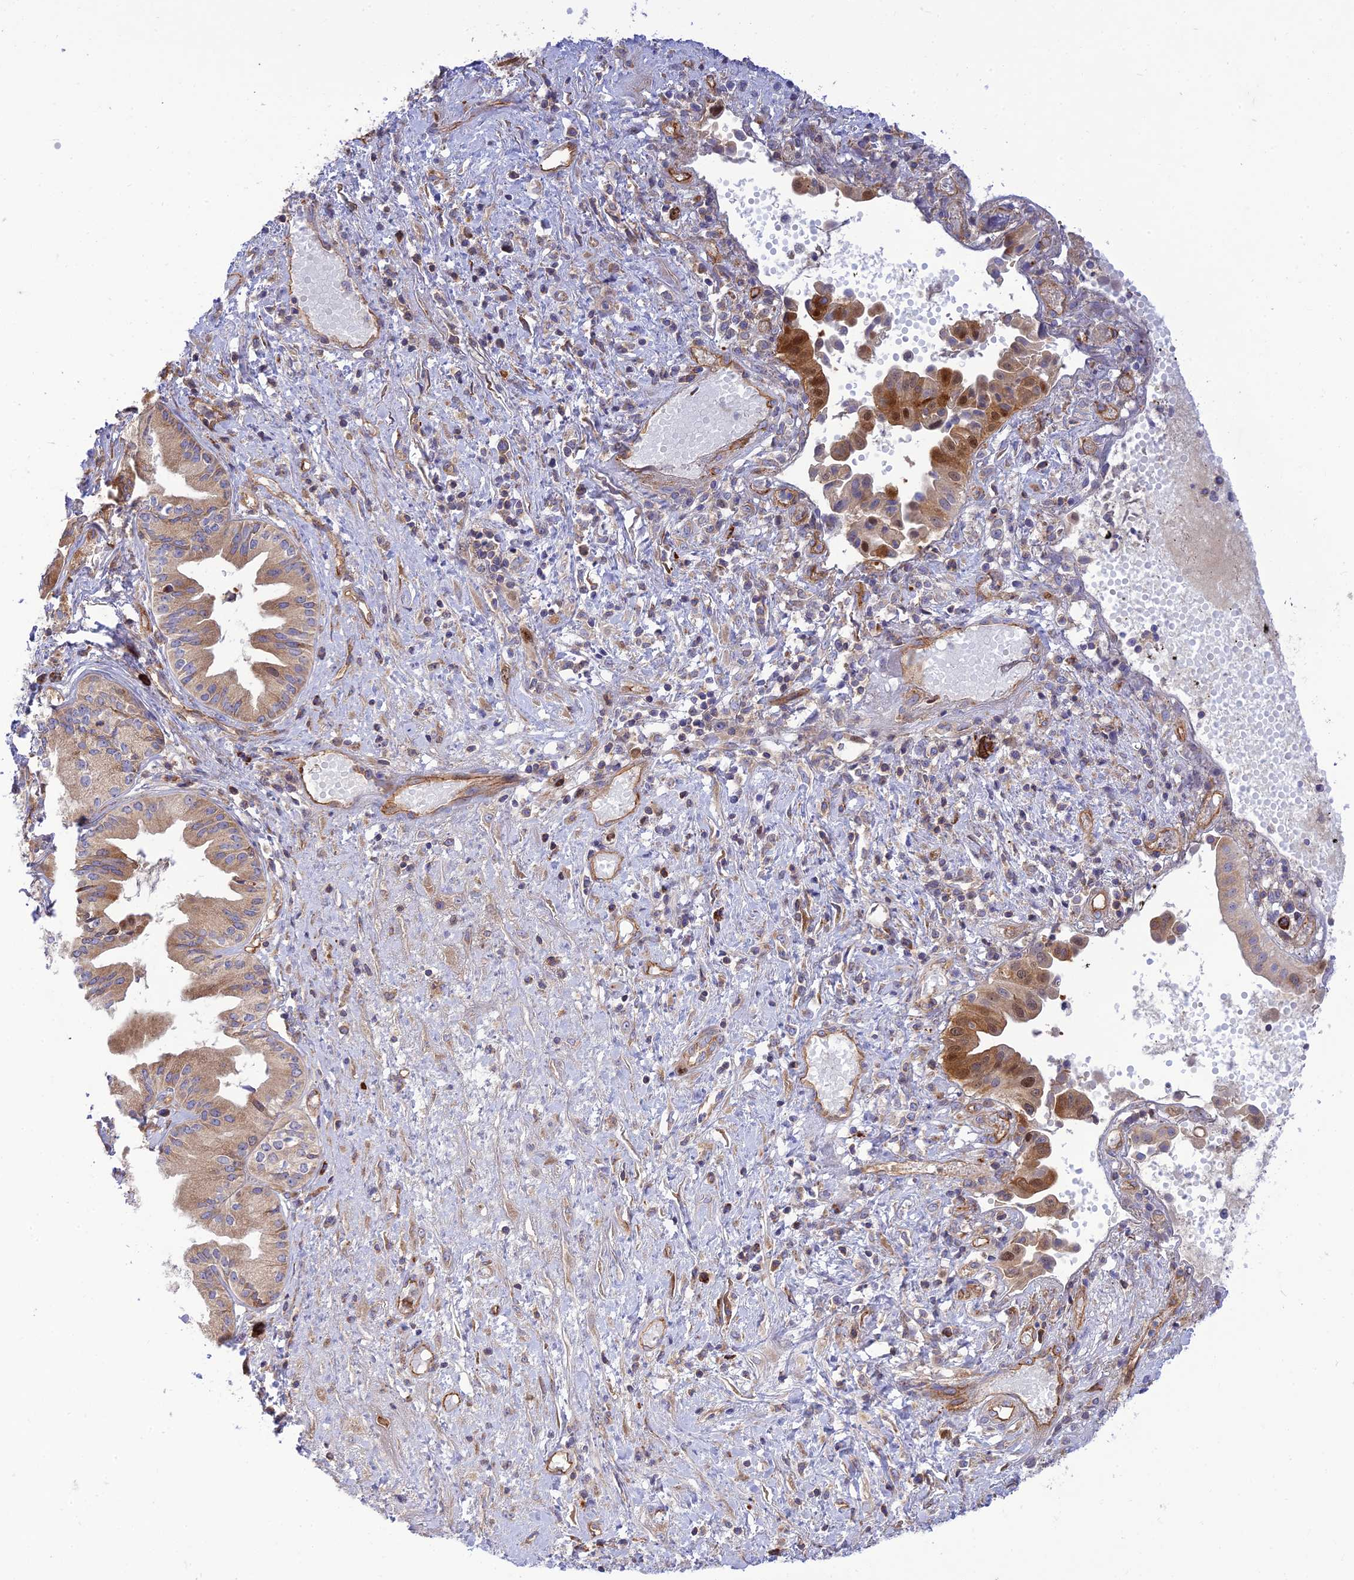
{"staining": {"intensity": "moderate", "quantity": ">75%", "location": "cytoplasmic/membranous,nuclear"}, "tissue": "pancreatic cancer", "cell_type": "Tumor cells", "image_type": "cancer", "snomed": [{"axis": "morphology", "description": "Adenocarcinoma, NOS"}, {"axis": "topography", "description": "Pancreas"}], "caption": "The image exhibits a brown stain indicating the presence of a protein in the cytoplasmic/membranous and nuclear of tumor cells in pancreatic cancer. (DAB (3,3'-diaminobenzidine) = brown stain, brightfield microscopy at high magnification).", "gene": "PIMREG", "patient": {"sex": "female", "age": 50}}